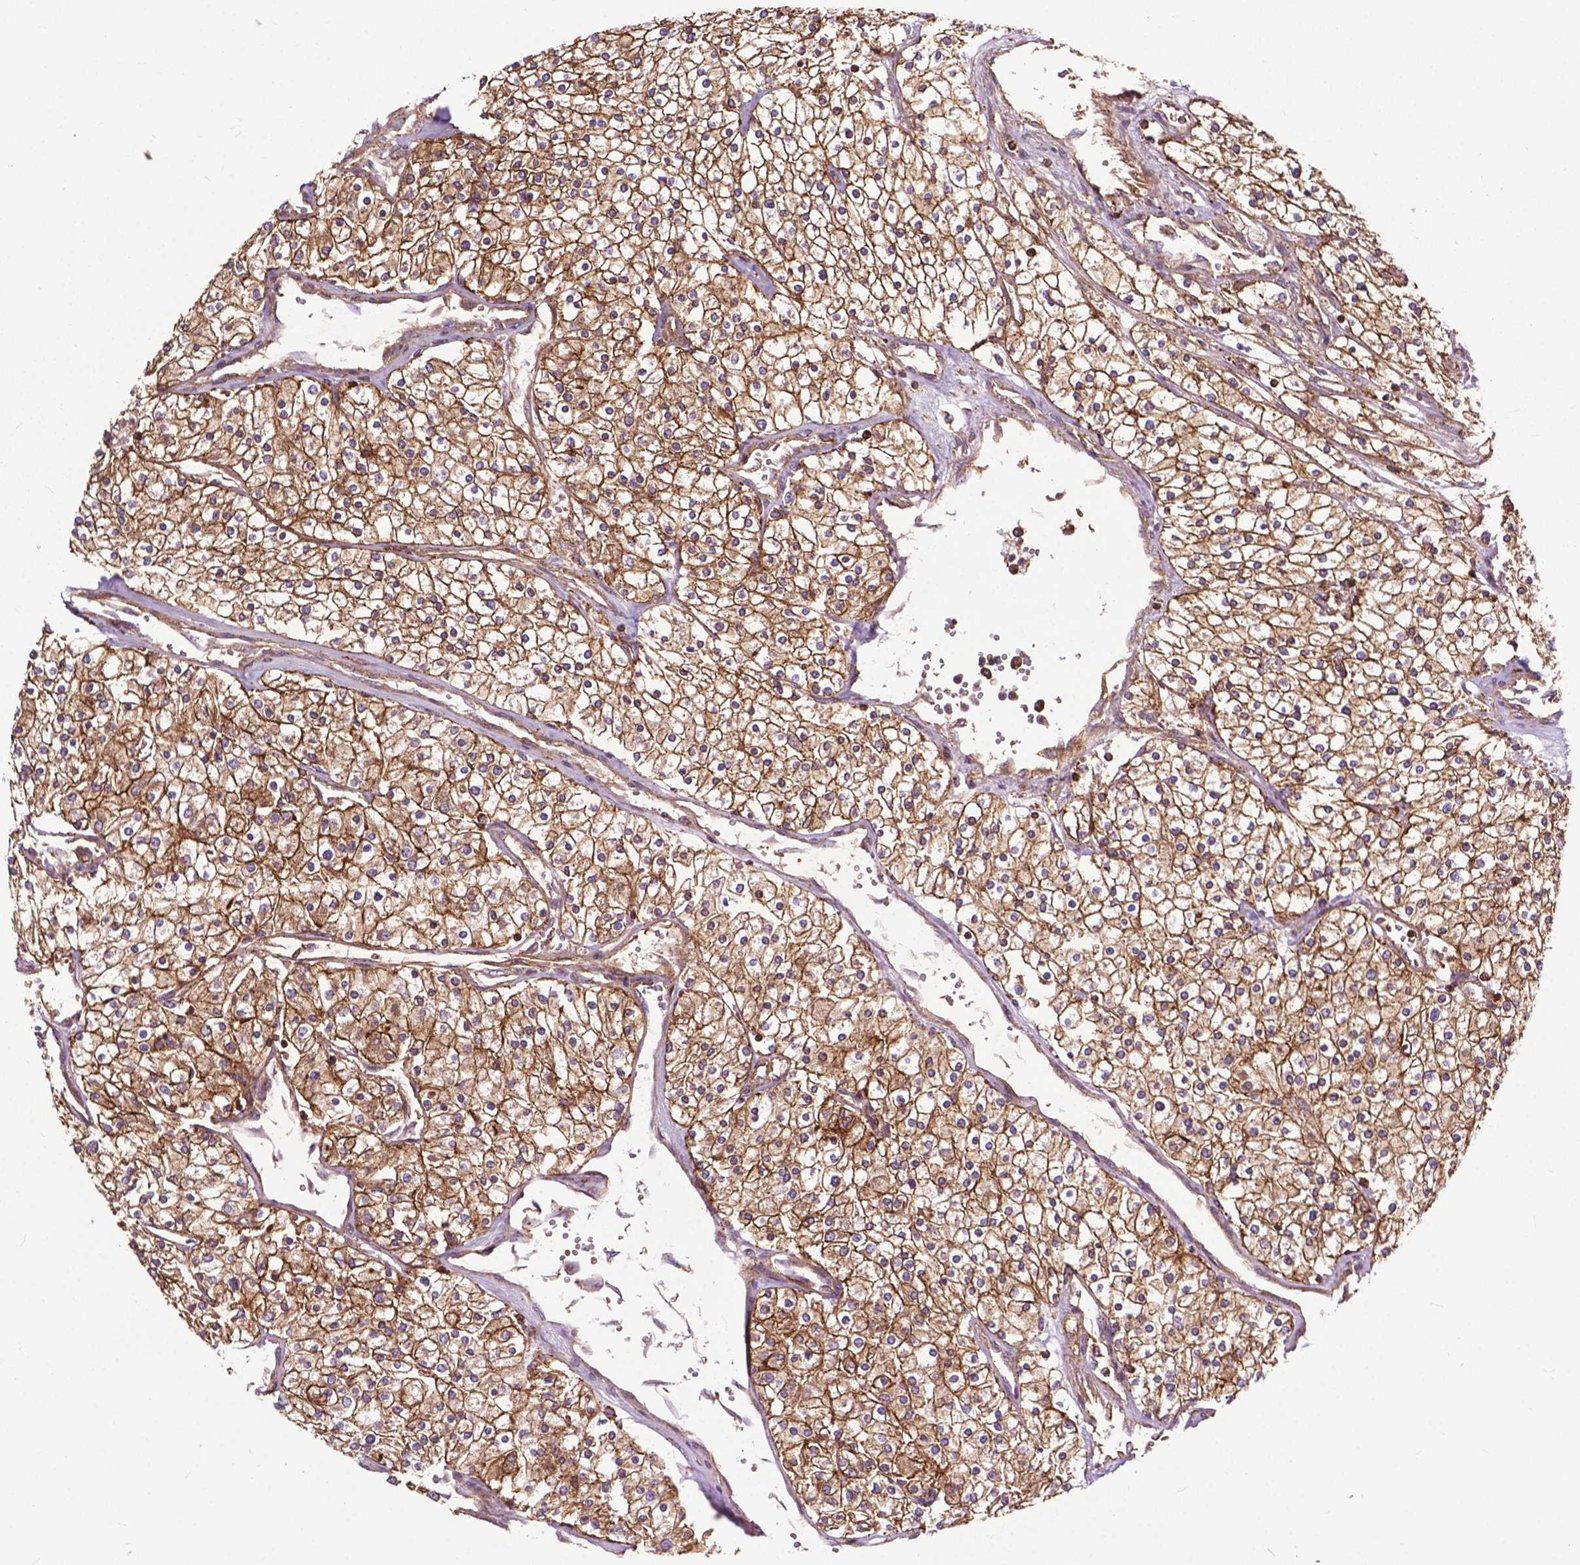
{"staining": {"intensity": "moderate", "quantity": ">75%", "location": "cytoplasmic/membranous"}, "tissue": "renal cancer", "cell_type": "Tumor cells", "image_type": "cancer", "snomed": [{"axis": "morphology", "description": "Adenocarcinoma, NOS"}, {"axis": "topography", "description": "Kidney"}], "caption": "IHC of renal cancer (adenocarcinoma) reveals medium levels of moderate cytoplasmic/membranous staining in approximately >75% of tumor cells. Using DAB (3,3'-diaminobenzidine) (brown) and hematoxylin (blue) stains, captured at high magnification using brightfield microscopy.", "gene": "CHMP4A", "patient": {"sex": "male", "age": 80}}